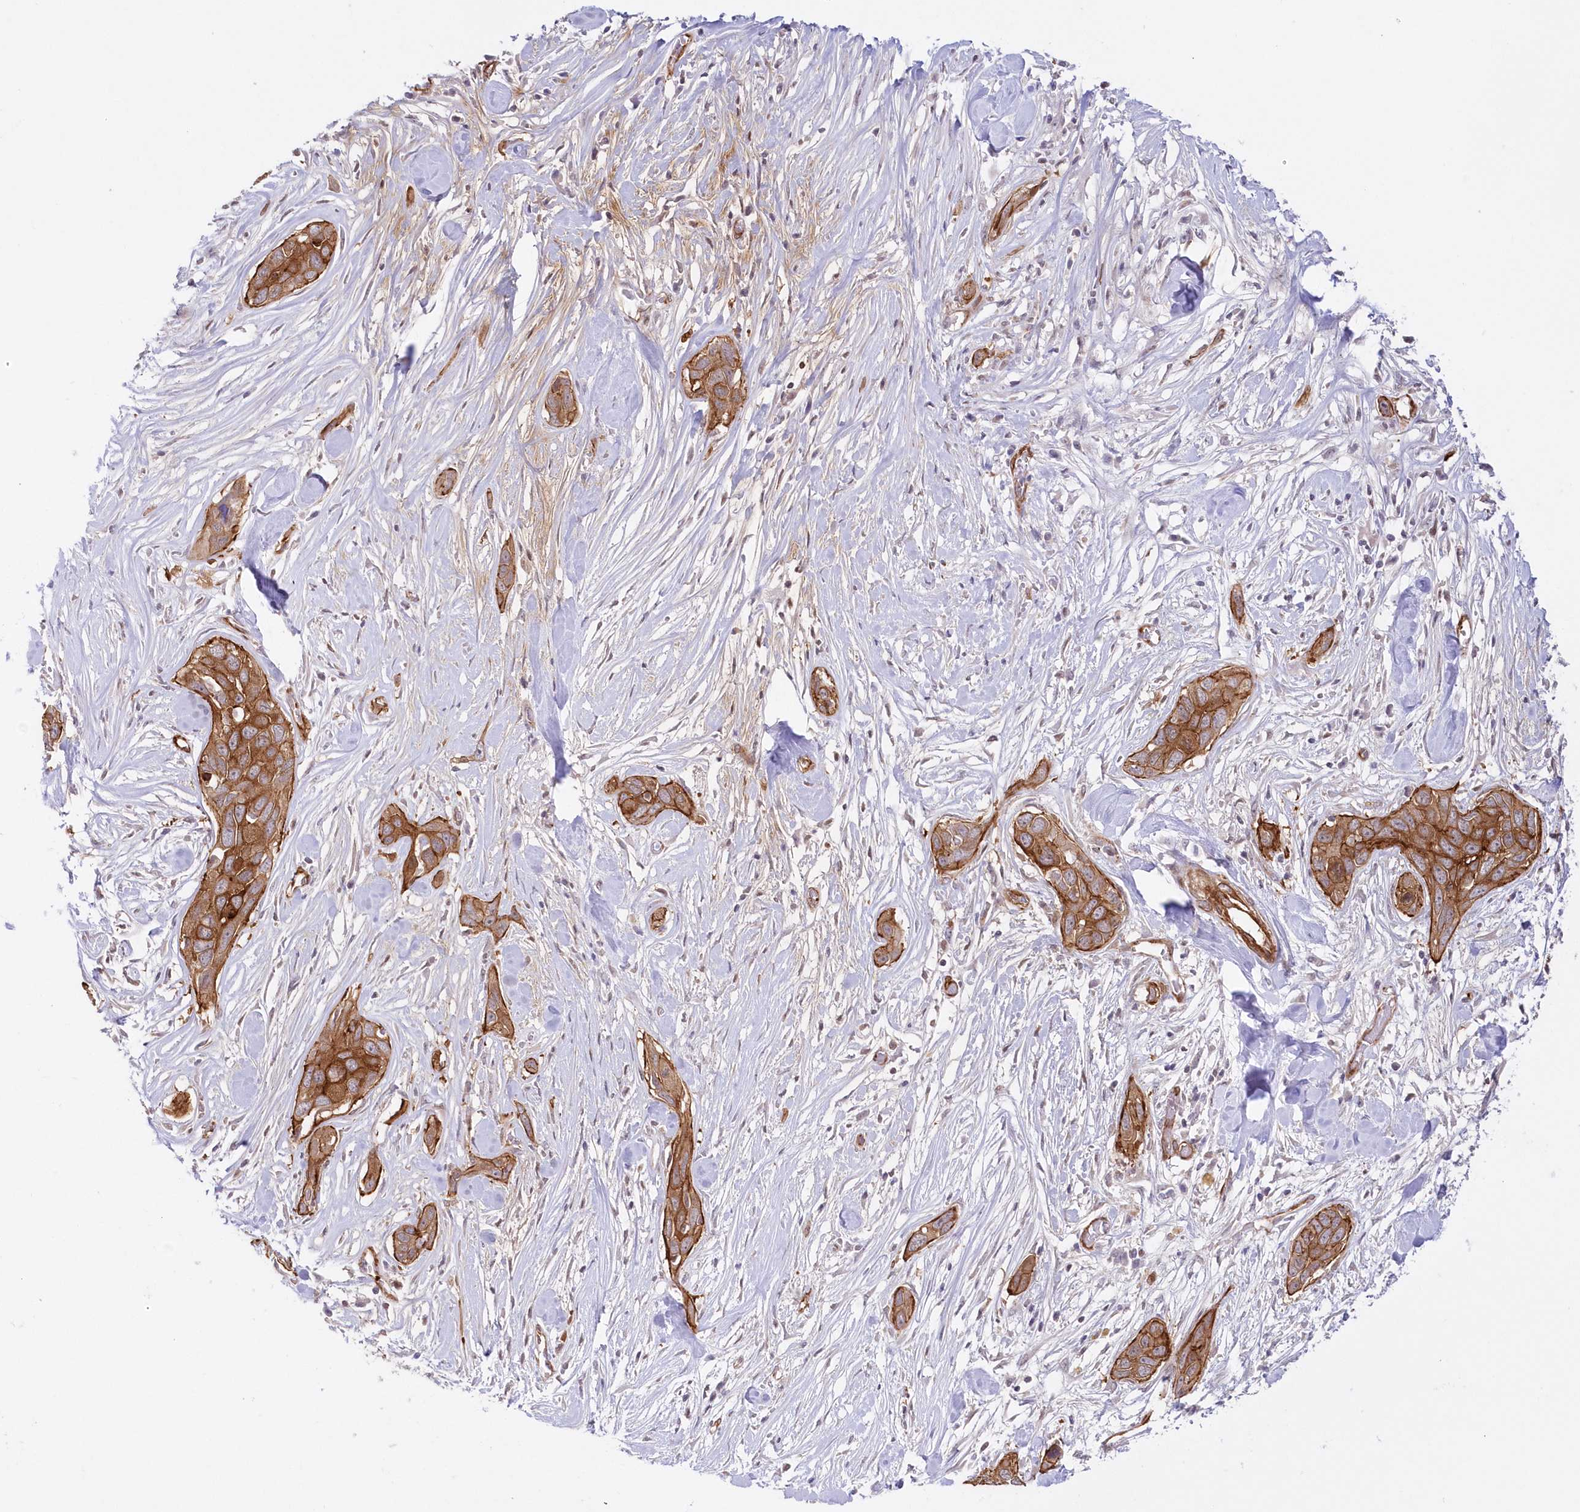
{"staining": {"intensity": "strong", "quantity": ">75%", "location": "cytoplasmic/membranous"}, "tissue": "pancreatic cancer", "cell_type": "Tumor cells", "image_type": "cancer", "snomed": [{"axis": "morphology", "description": "Adenocarcinoma, NOS"}, {"axis": "topography", "description": "Pancreas"}], "caption": "Adenocarcinoma (pancreatic) tissue exhibits strong cytoplasmic/membranous expression in about >75% of tumor cells, visualized by immunohistochemistry.", "gene": "AFAP1L2", "patient": {"sex": "female", "age": 60}}